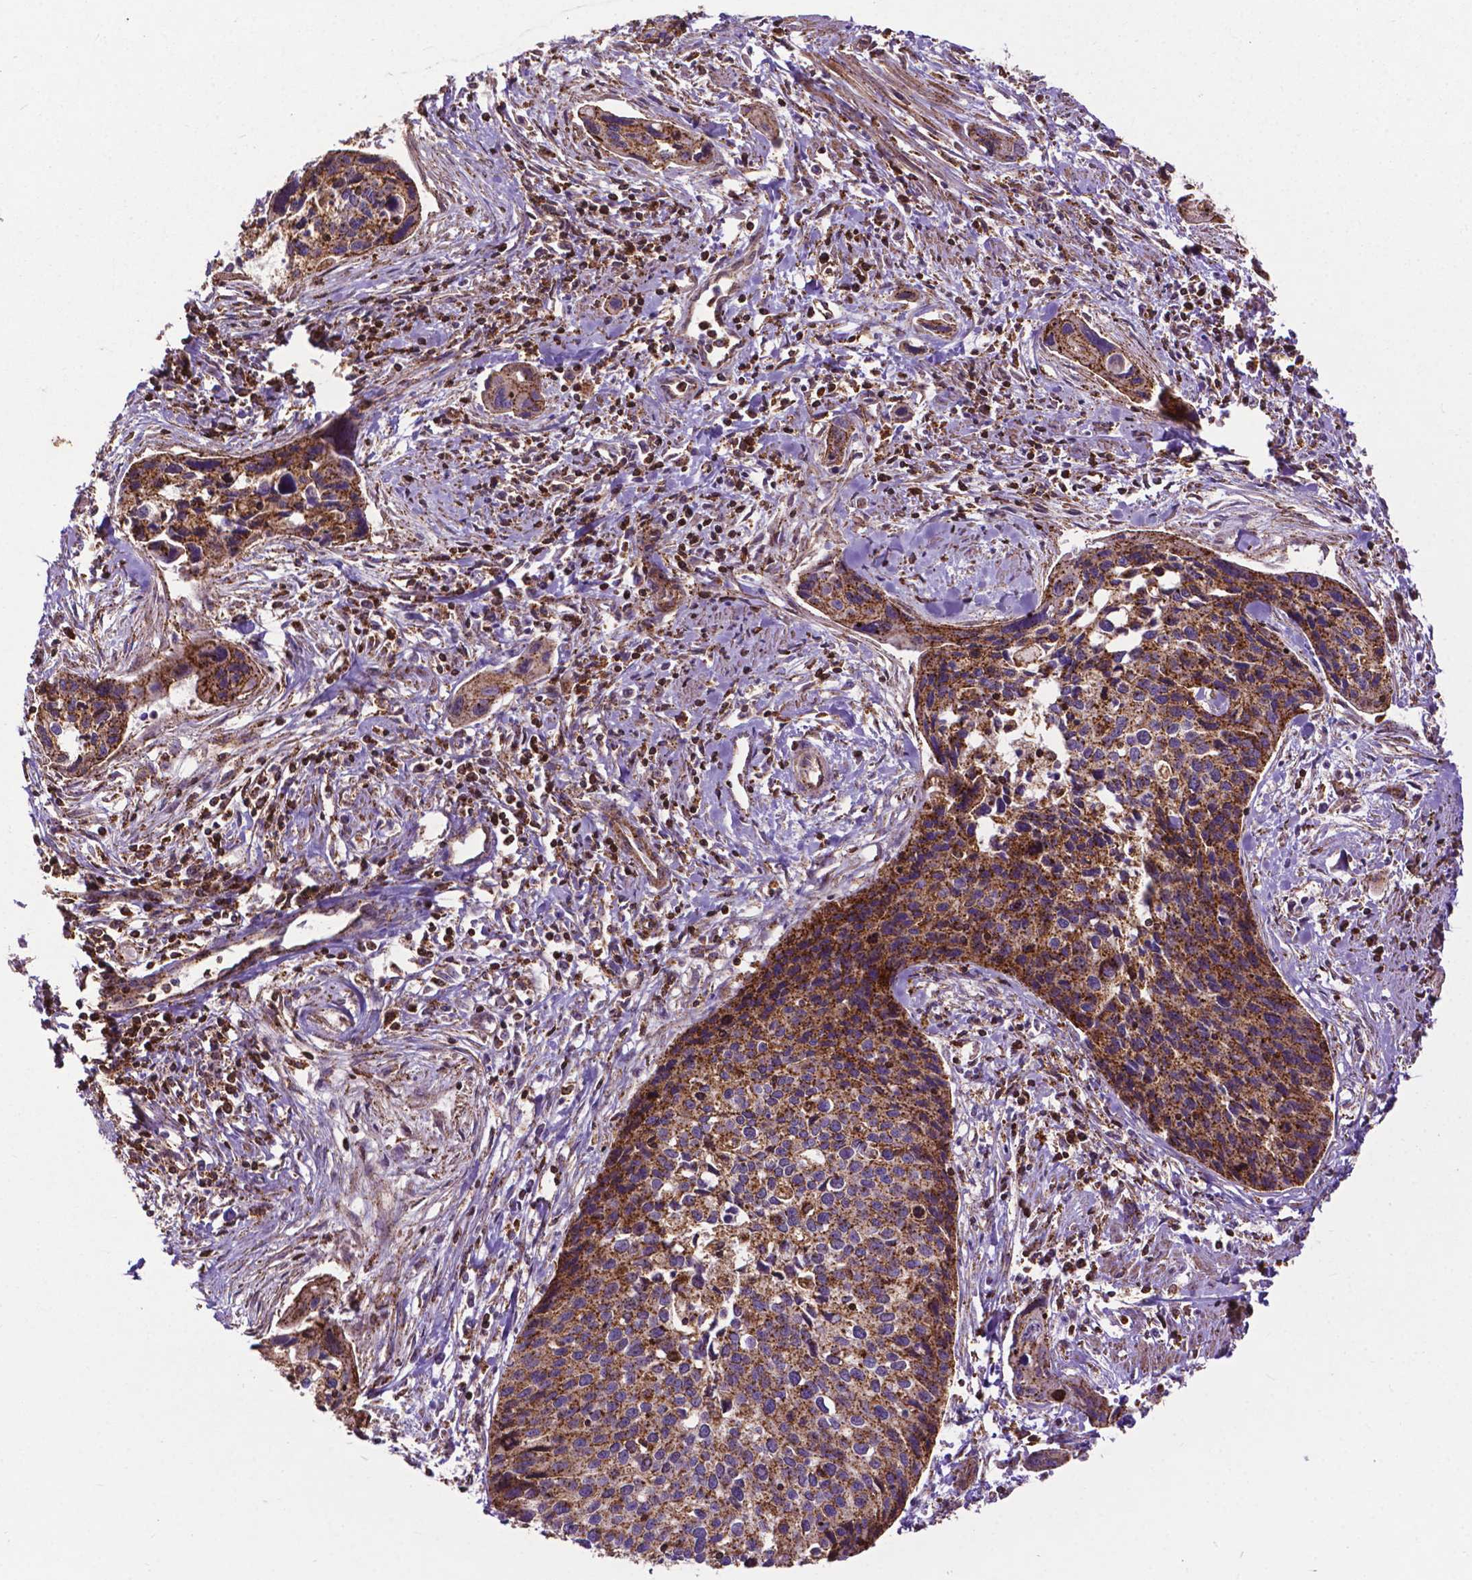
{"staining": {"intensity": "strong", "quantity": ">75%", "location": "cytoplasmic/membranous"}, "tissue": "cervical cancer", "cell_type": "Tumor cells", "image_type": "cancer", "snomed": [{"axis": "morphology", "description": "Squamous cell carcinoma, NOS"}, {"axis": "topography", "description": "Cervix"}], "caption": "Tumor cells show high levels of strong cytoplasmic/membranous positivity in approximately >75% of cells in human cervical cancer (squamous cell carcinoma). (brown staining indicates protein expression, while blue staining denotes nuclei).", "gene": "CHMP4A", "patient": {"sex": "female", "age": 31}}